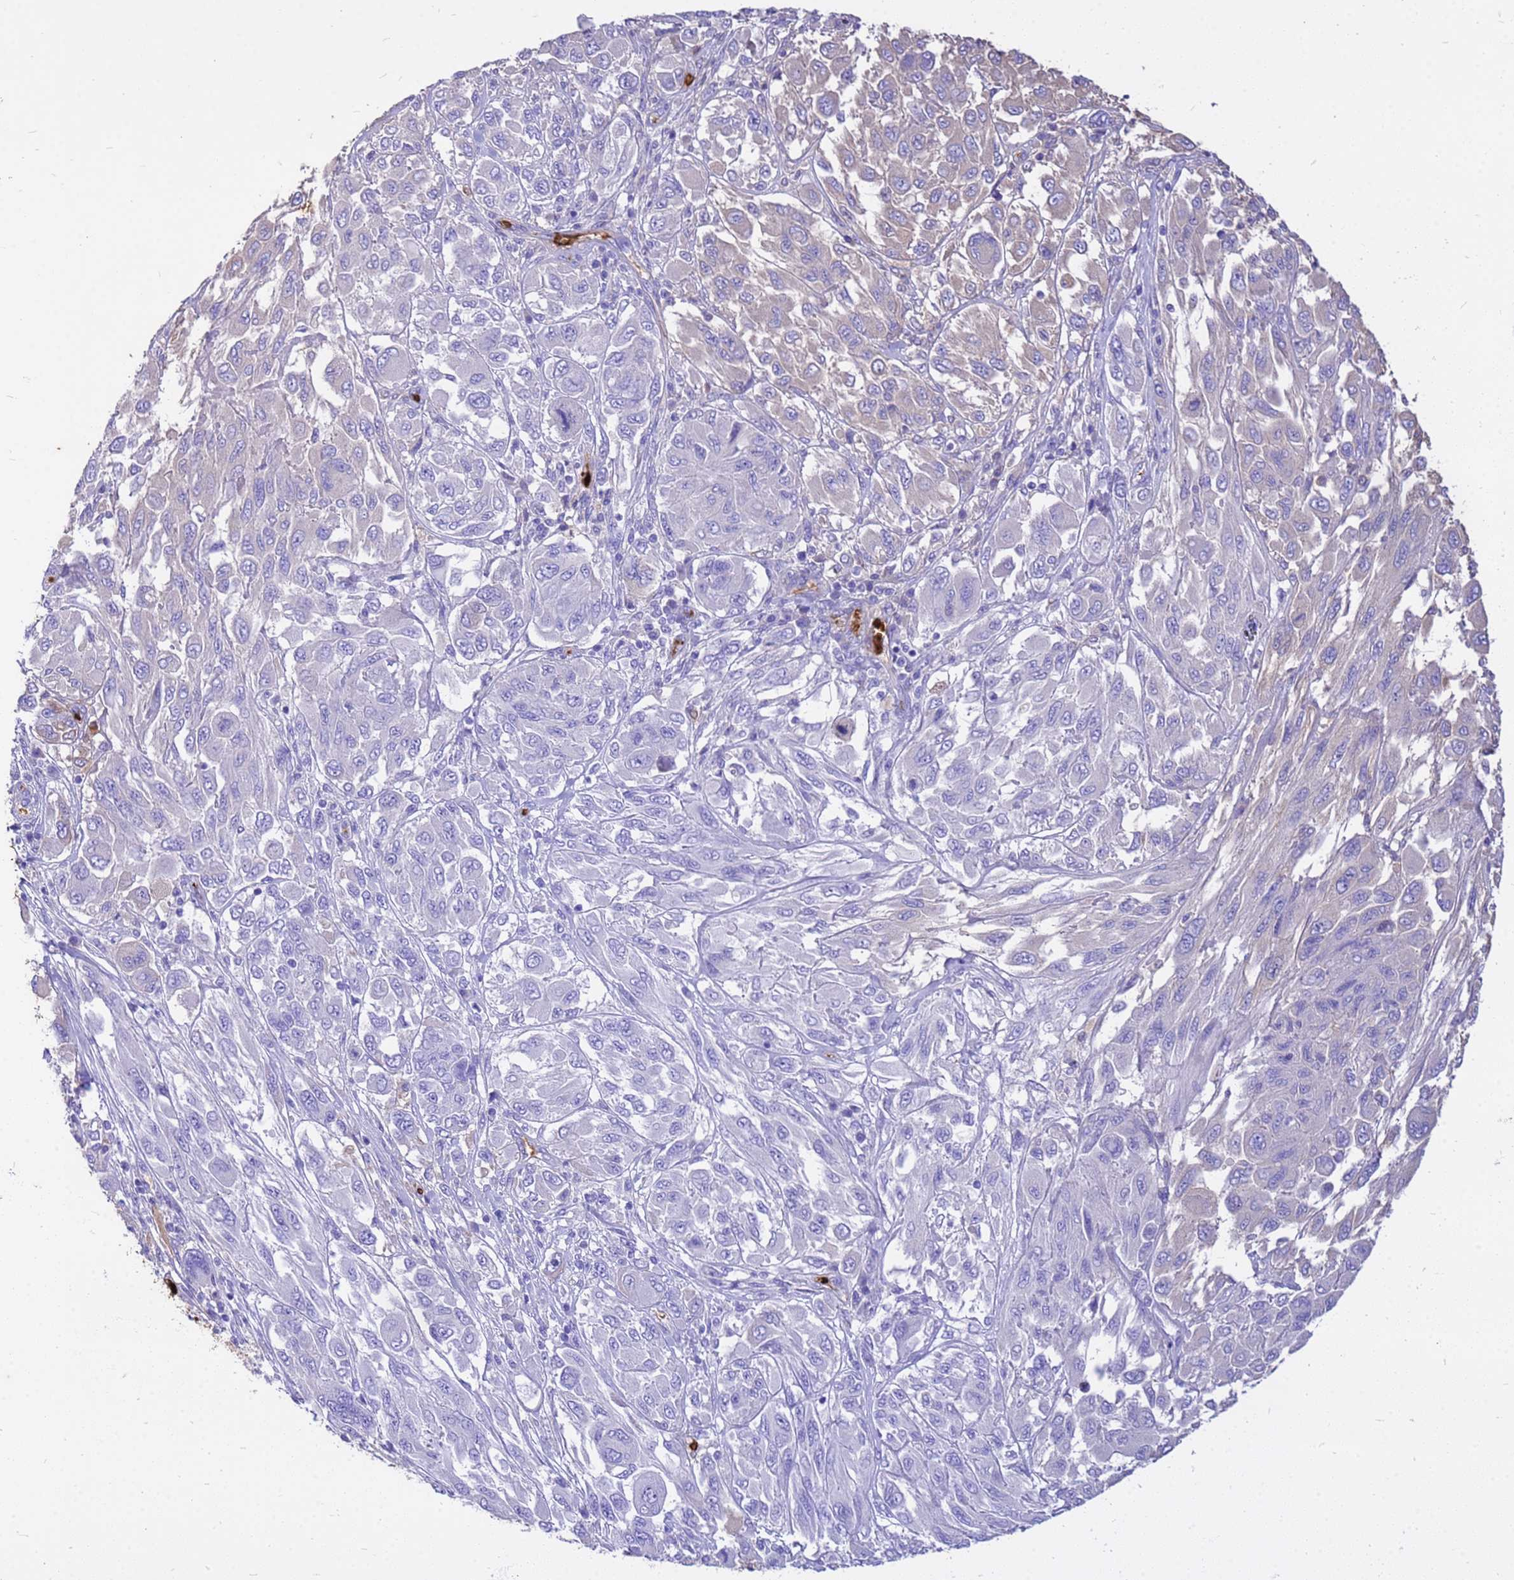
{"staining": {"intensity": "negative", "quantity": "none", "location": "none"}, "tissue": "melanoma", "cell_type": "Tumor cells", "image_type": "cancer", "snomed": [{"axis": "morphology", "description": "Malignant melanoma, NOS"}, {"axis": "topography", "description": "Skin"}], "caption": "Tumor cells are negative for protein expression in human malignant melanoma.", "gene": "HBA2", "patient": {"sex": "female", "age": 91}}